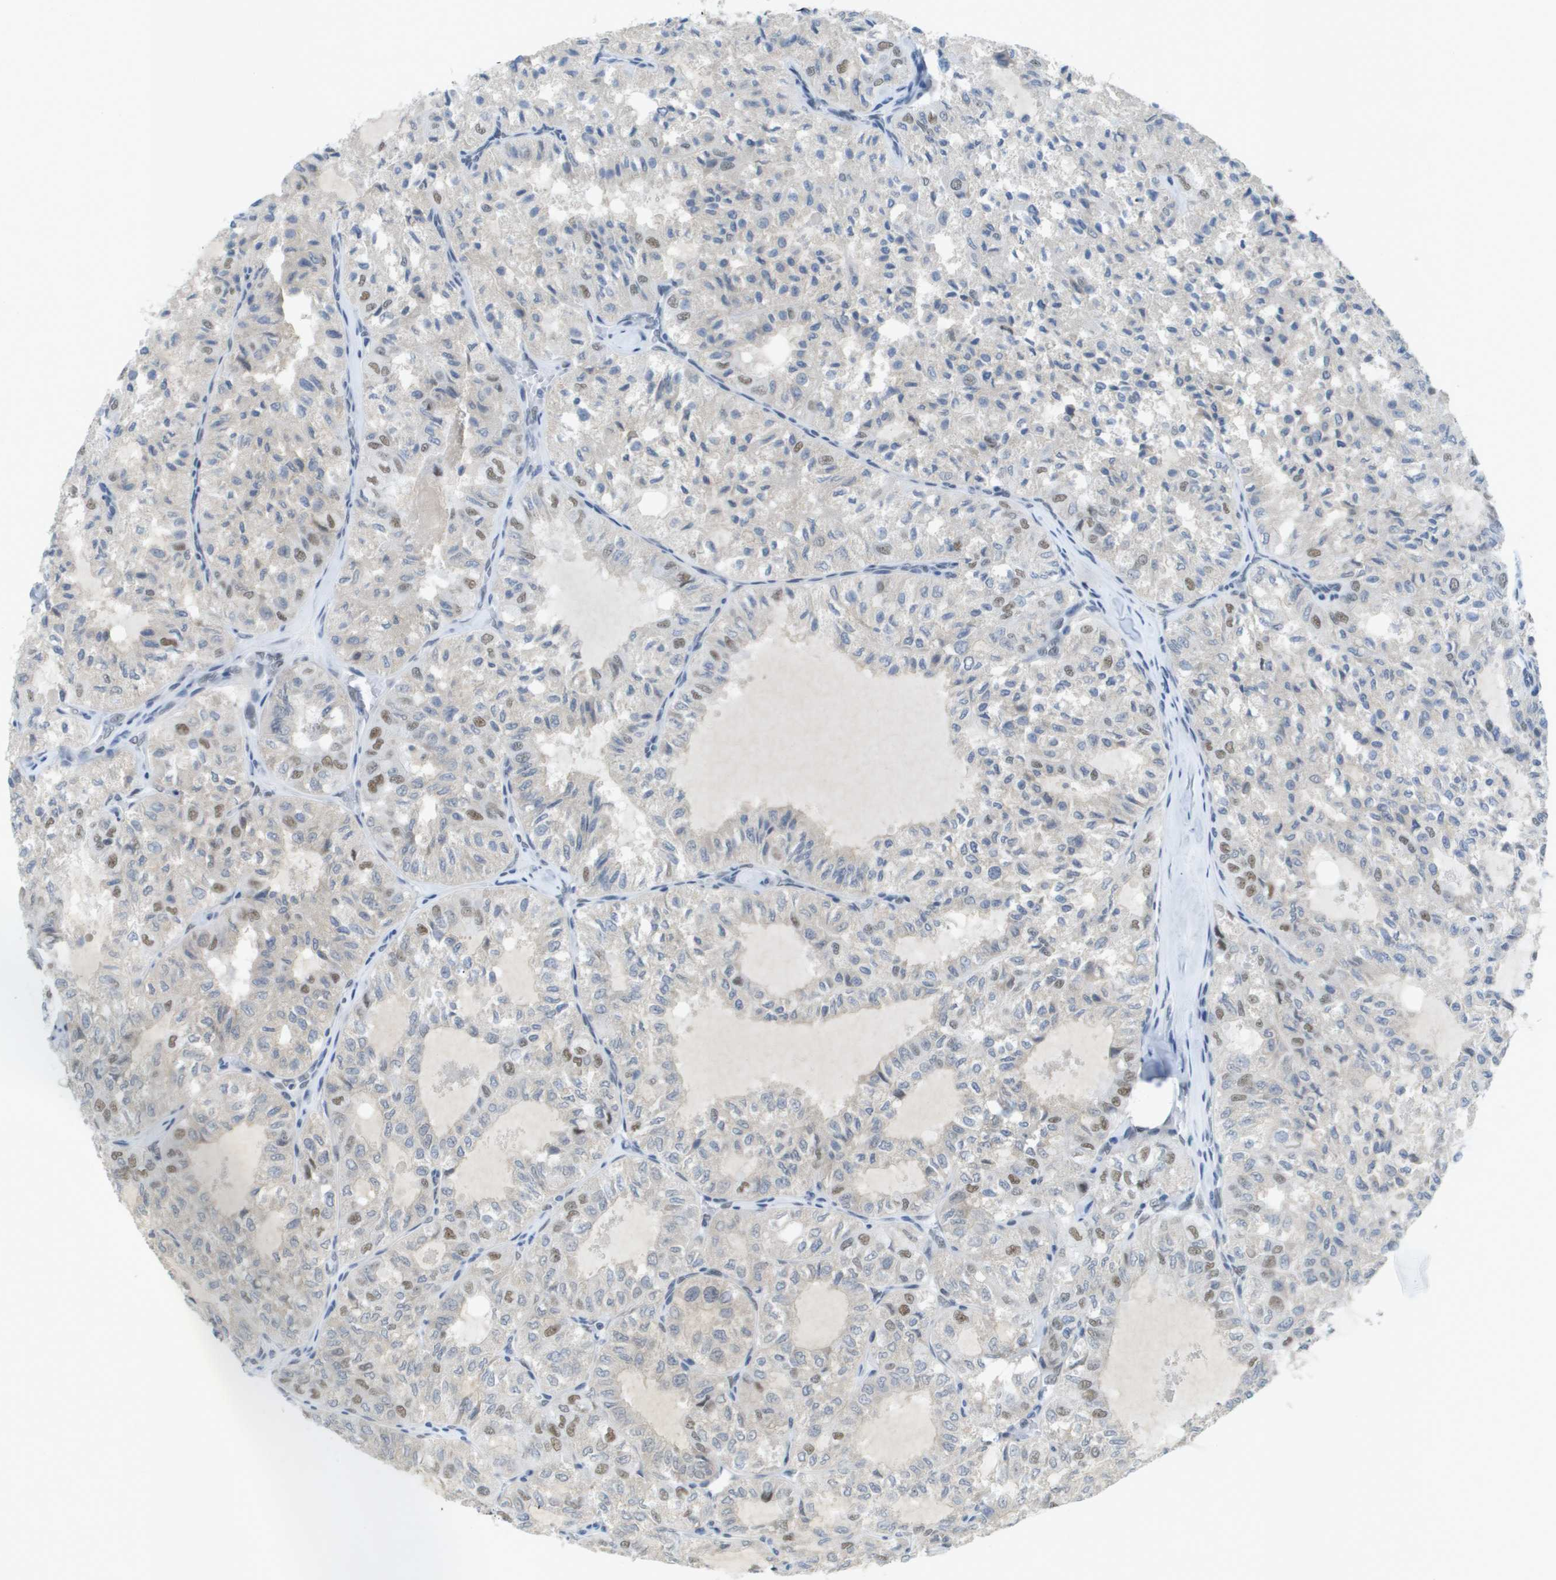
{"staining": {"intensity": "moderate", "quantity": "<25%", "location": "nuclear"}, "tissue": "thyroid cancer", "cell_type": "Tumor cells", "image_type": "cancer", "snomed": [{"axis": "morphology", "description": "Follicular adenoma carcinoma, NOS"}, {"axis": "topography", "description": "Thyroid gland"}], "caption": "This micrograph reveals IHC staining of human thyroid cancer, with low moderate nuclear expression in about <25% of tumor cells.", "gene": "TP53RK", "patient": {"sex": "male", "age": 75}}